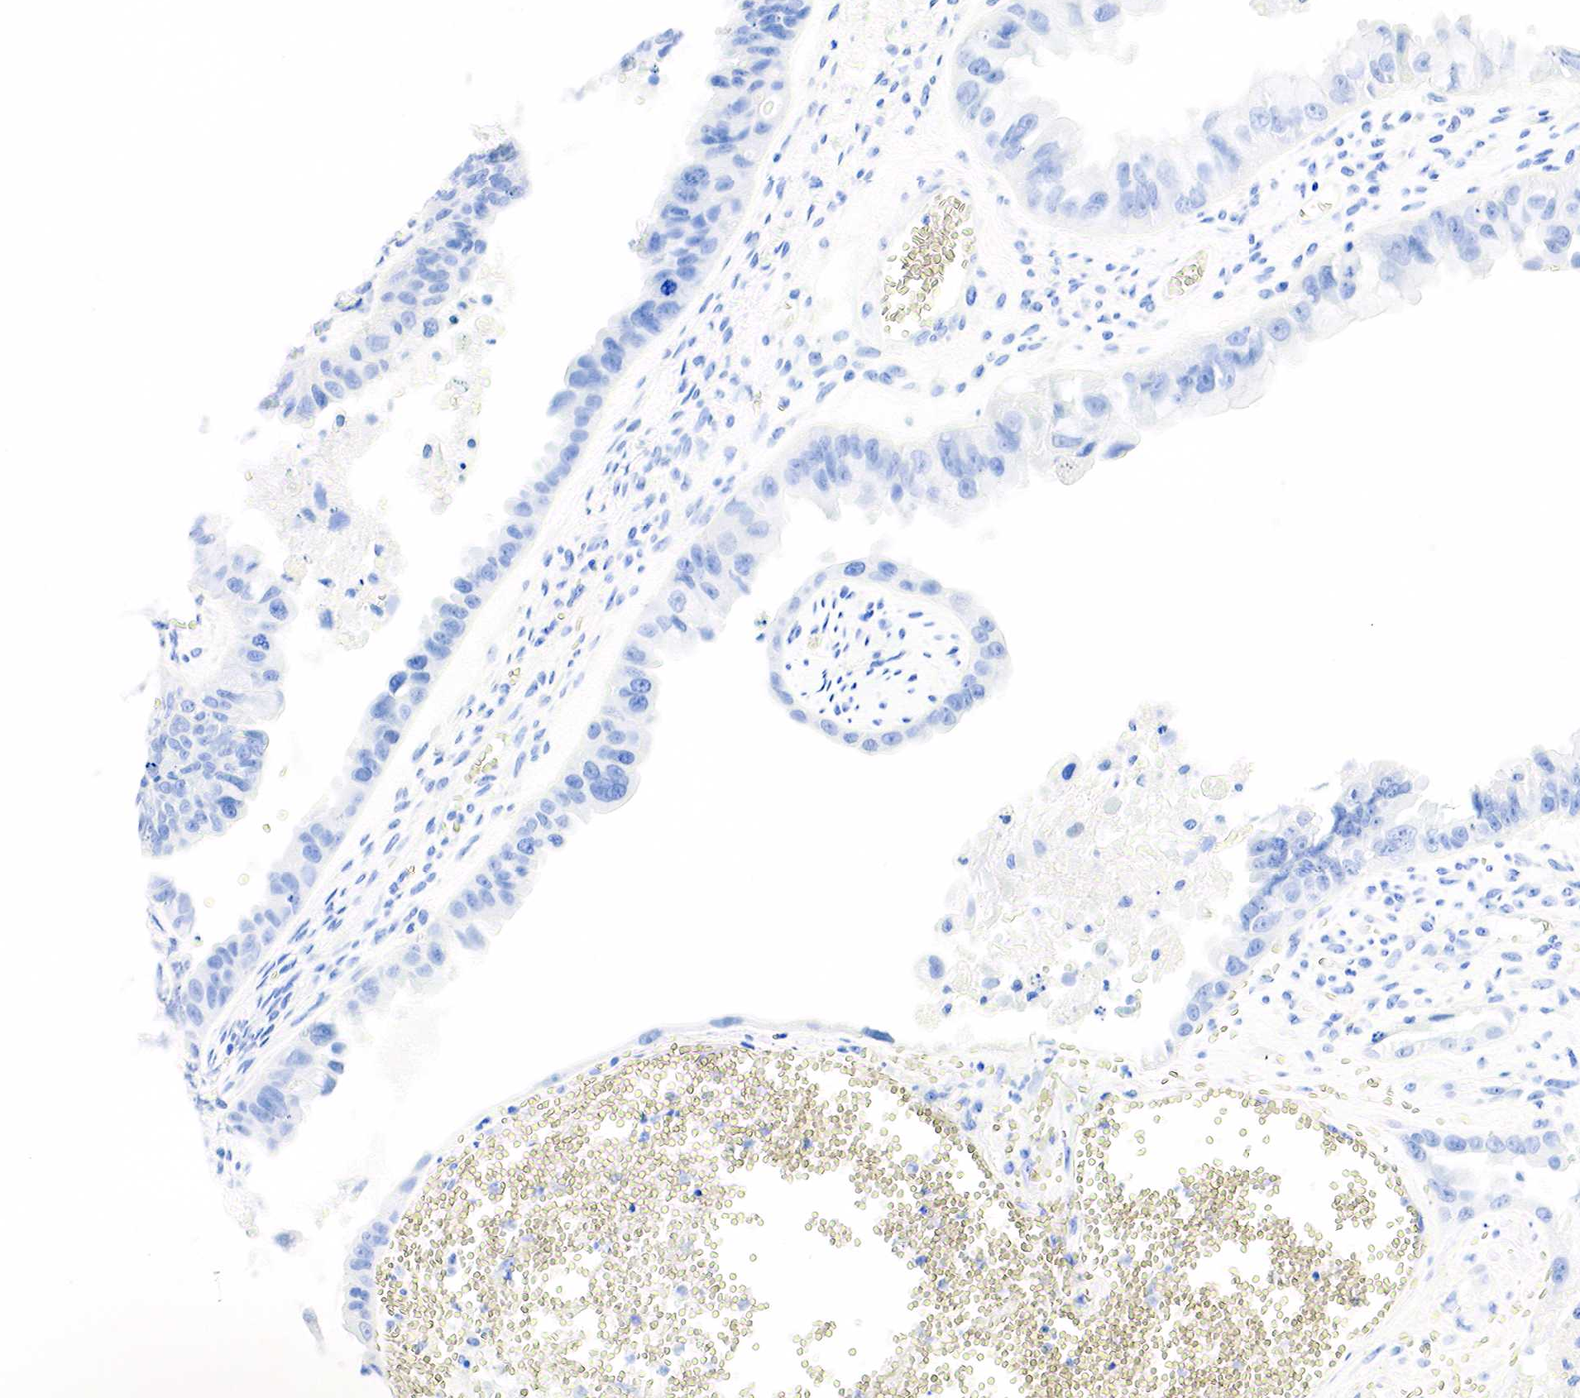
{"staining": {"intensity": "negative", "quantity": "none", "location": "none"}, "tissue": "ovarian cancer", "cell_type": "Tumor cells", "image_type": "cancer", "snomed": [{"axis": "morphology", "description": "Carcinoma, endometroid"}, {"axis": "topography", "description": "Ovary"}], "caption": "An immunohistochemistry micrograph of ovarian cancer is shown. There is no staining in tumor cells of ovarian cancer.", "gene": "PTH", "patient": {"sex": "female", "age": 85}}